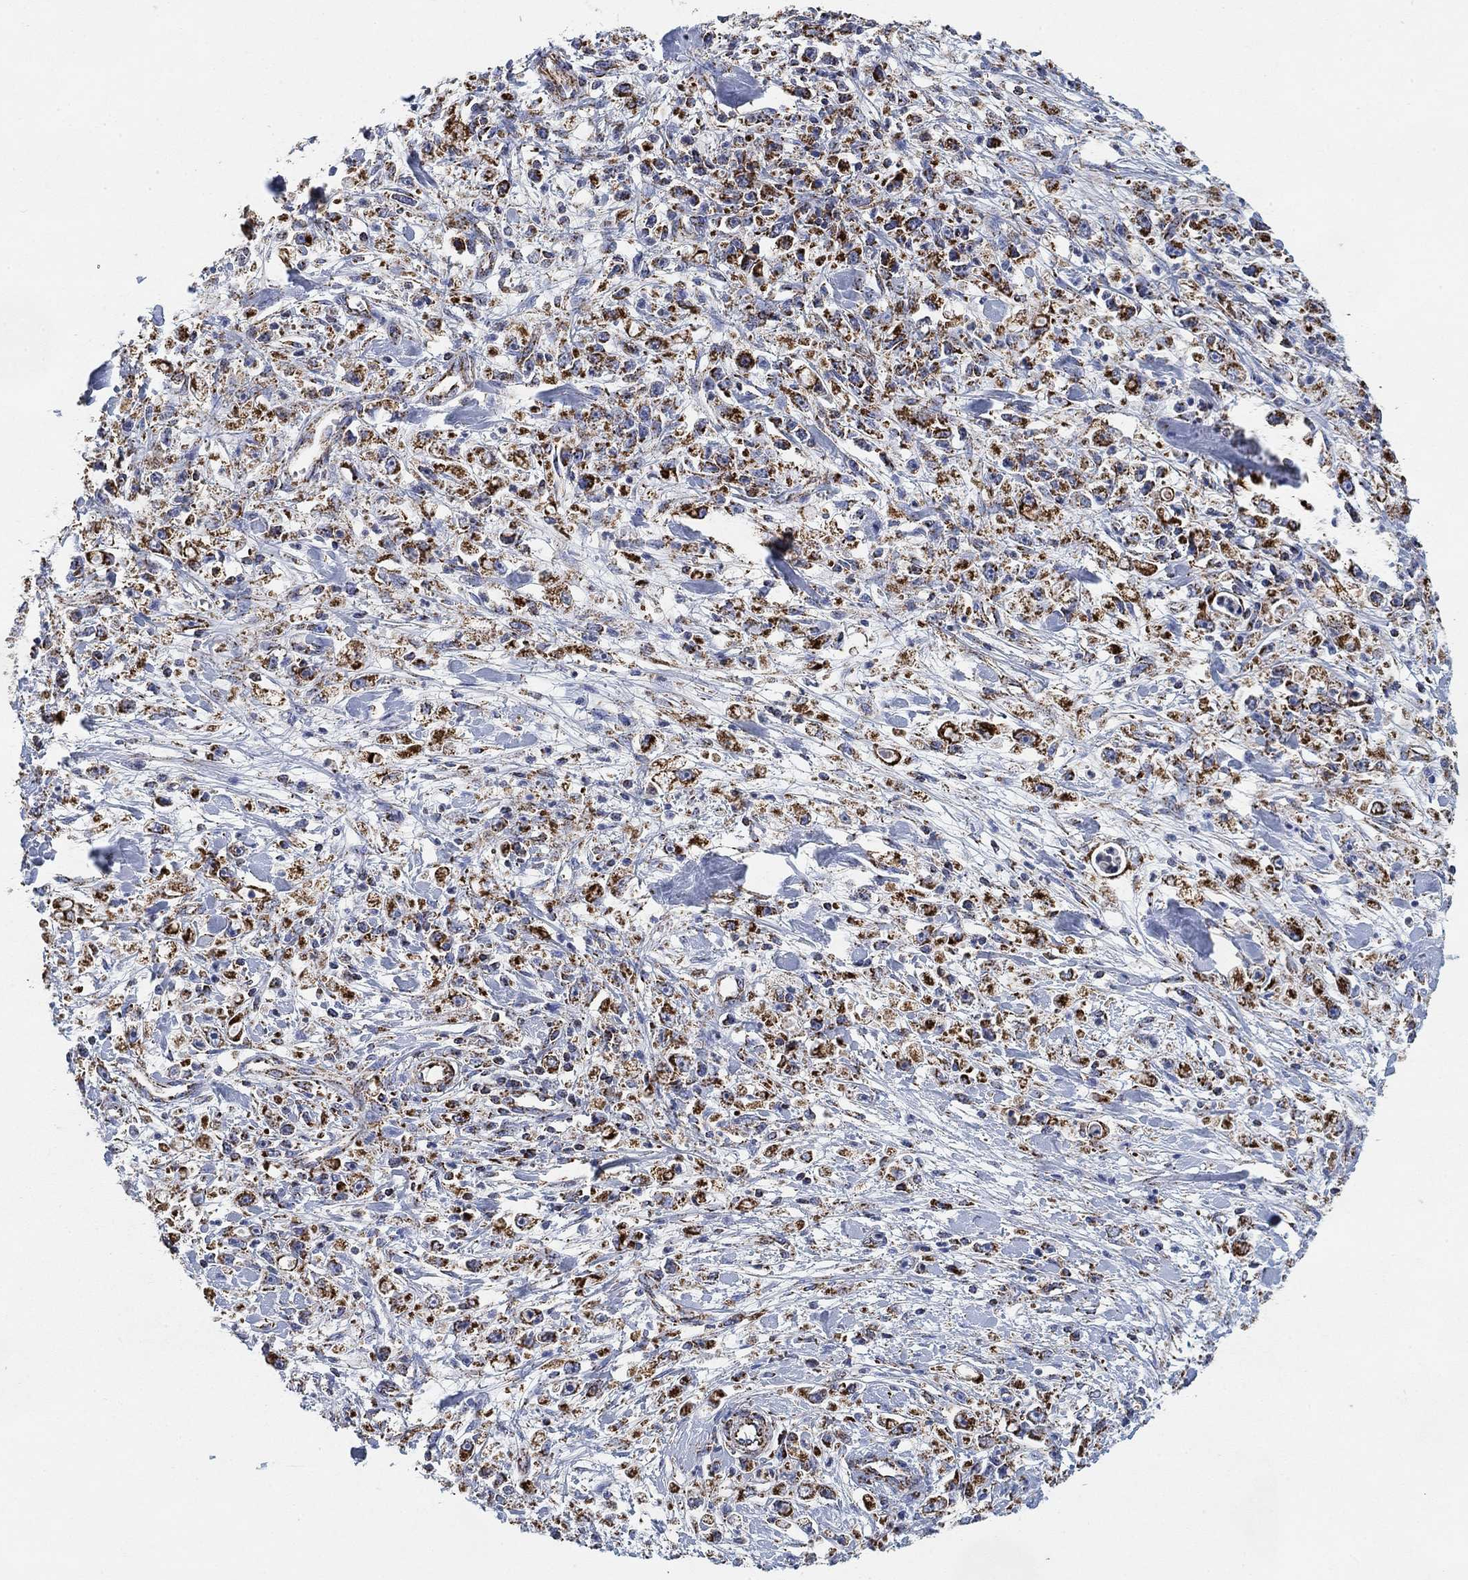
{"staining": {"intensity": "strong", "quantity": ">75%", "location": "cytoplasmic/membranous"}, "tissue": "stomach cancer", "cell_type": "Tumor cells", "image_type": "cancer", "snomed": [{"axis": "morphology", "description": "Adenocarcinoma, NOS"}, {"axis": "topography", "description": "Stomach"}], "caption": "Immunohistochemistry of adenocarcinoma (stomach) displays high levels of strong cytoplasmic/membranous expression in about >75% of tumor cells. Immunohistochemistry stains the protein in brown and the nuclei are stained blue.", "gene": "NDUFS3", "patient": {"sex": "female", "age": 59}}